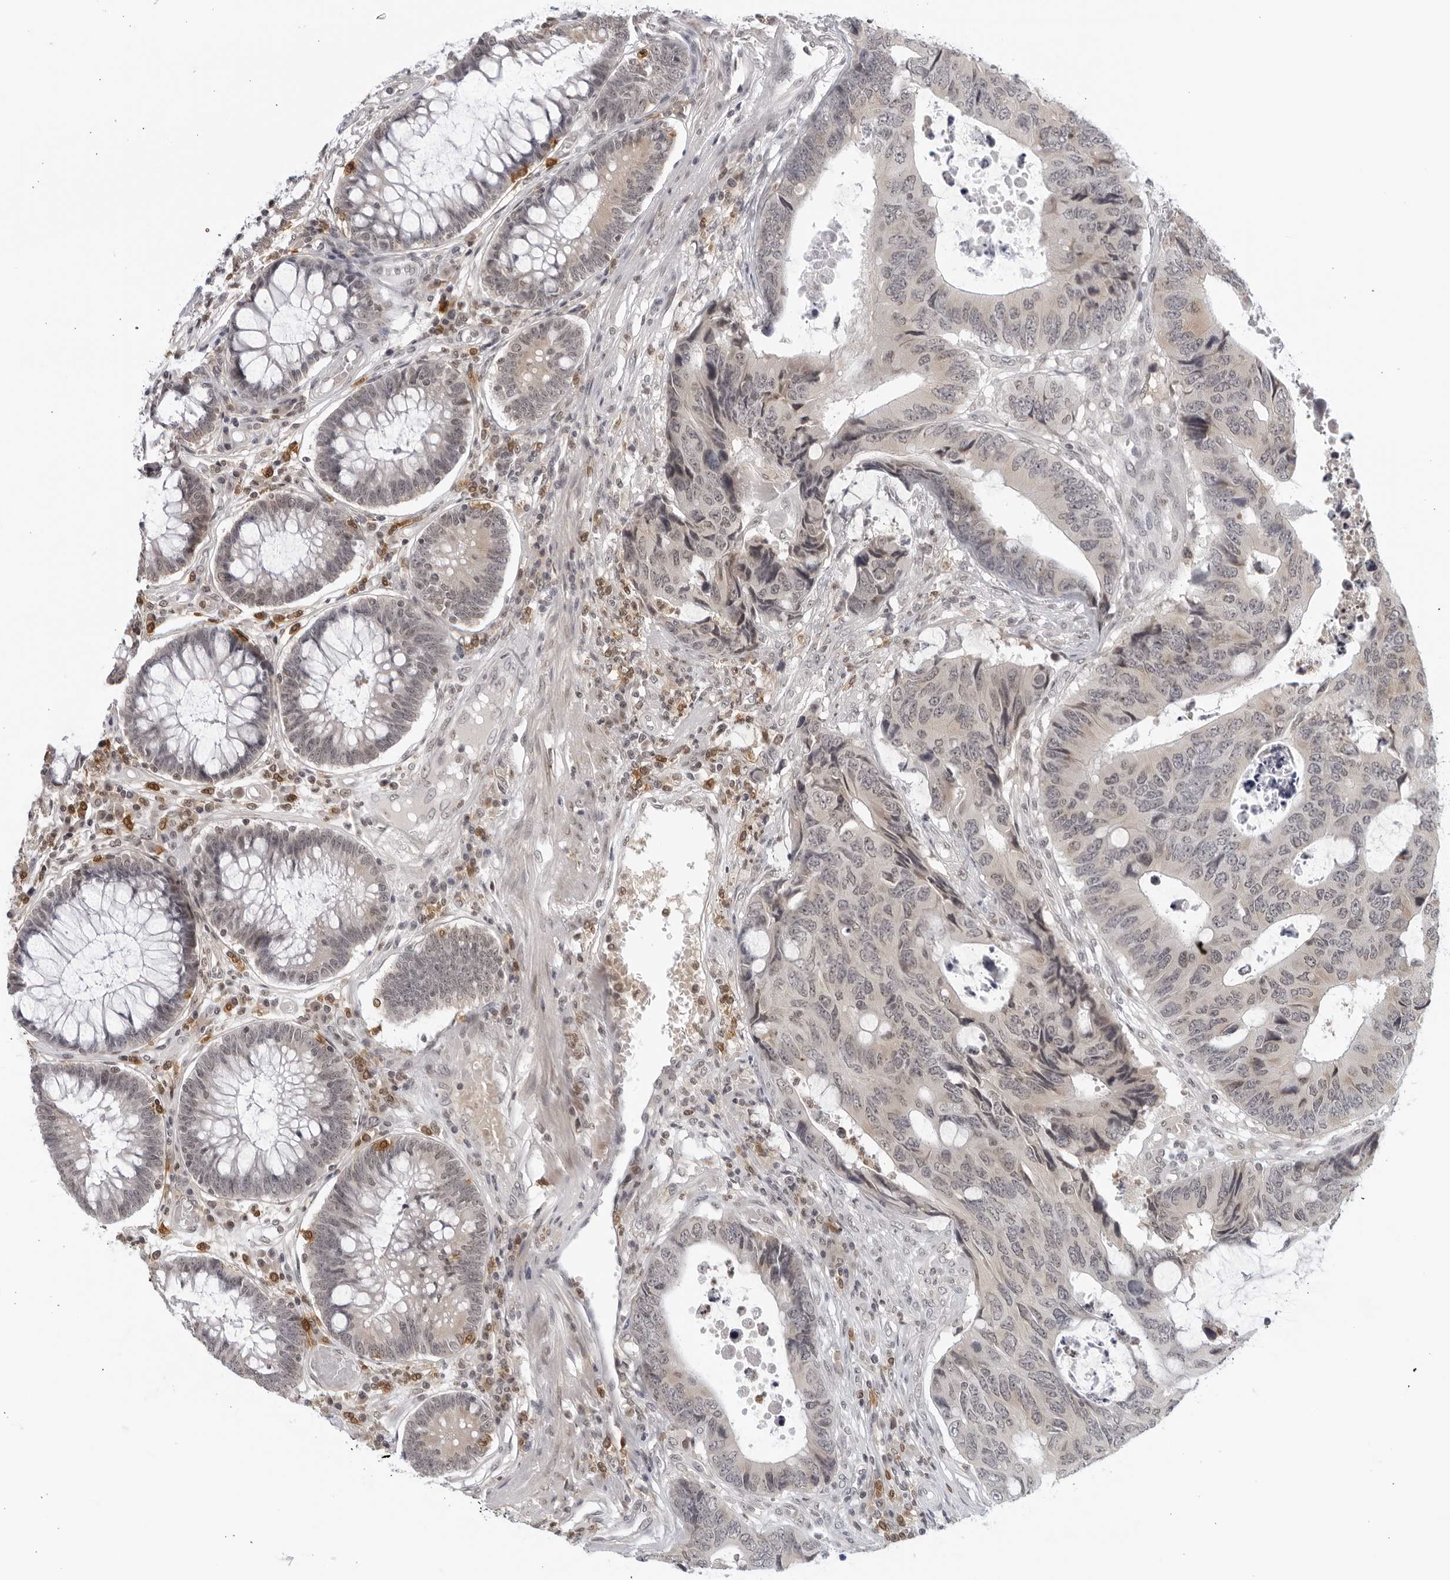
{"staining": {"intensity": "weak", "quantity": "<25%", "location": "nuclear"}, "tissue": "colorectal cancer", "cell_type": "Tumor cells", "image_type": "cancer", "snomed": [{"axis": "morphology", "description": "Adenocarcinoma, NOS"}, {"axis": "topography", "description": "Rectum"}], "caption": "A high-resolution micrograph shows immunohistochemistry staining of adenocarcinoma (colorectal), which reveals no significant positivity in tumor cells. (DAB (3,3'-diaminobenzidine) immunohistochemistry, high magnification).", "gene": "RAB11FIP3", "patient": {"sex": "male", "age": 84}}